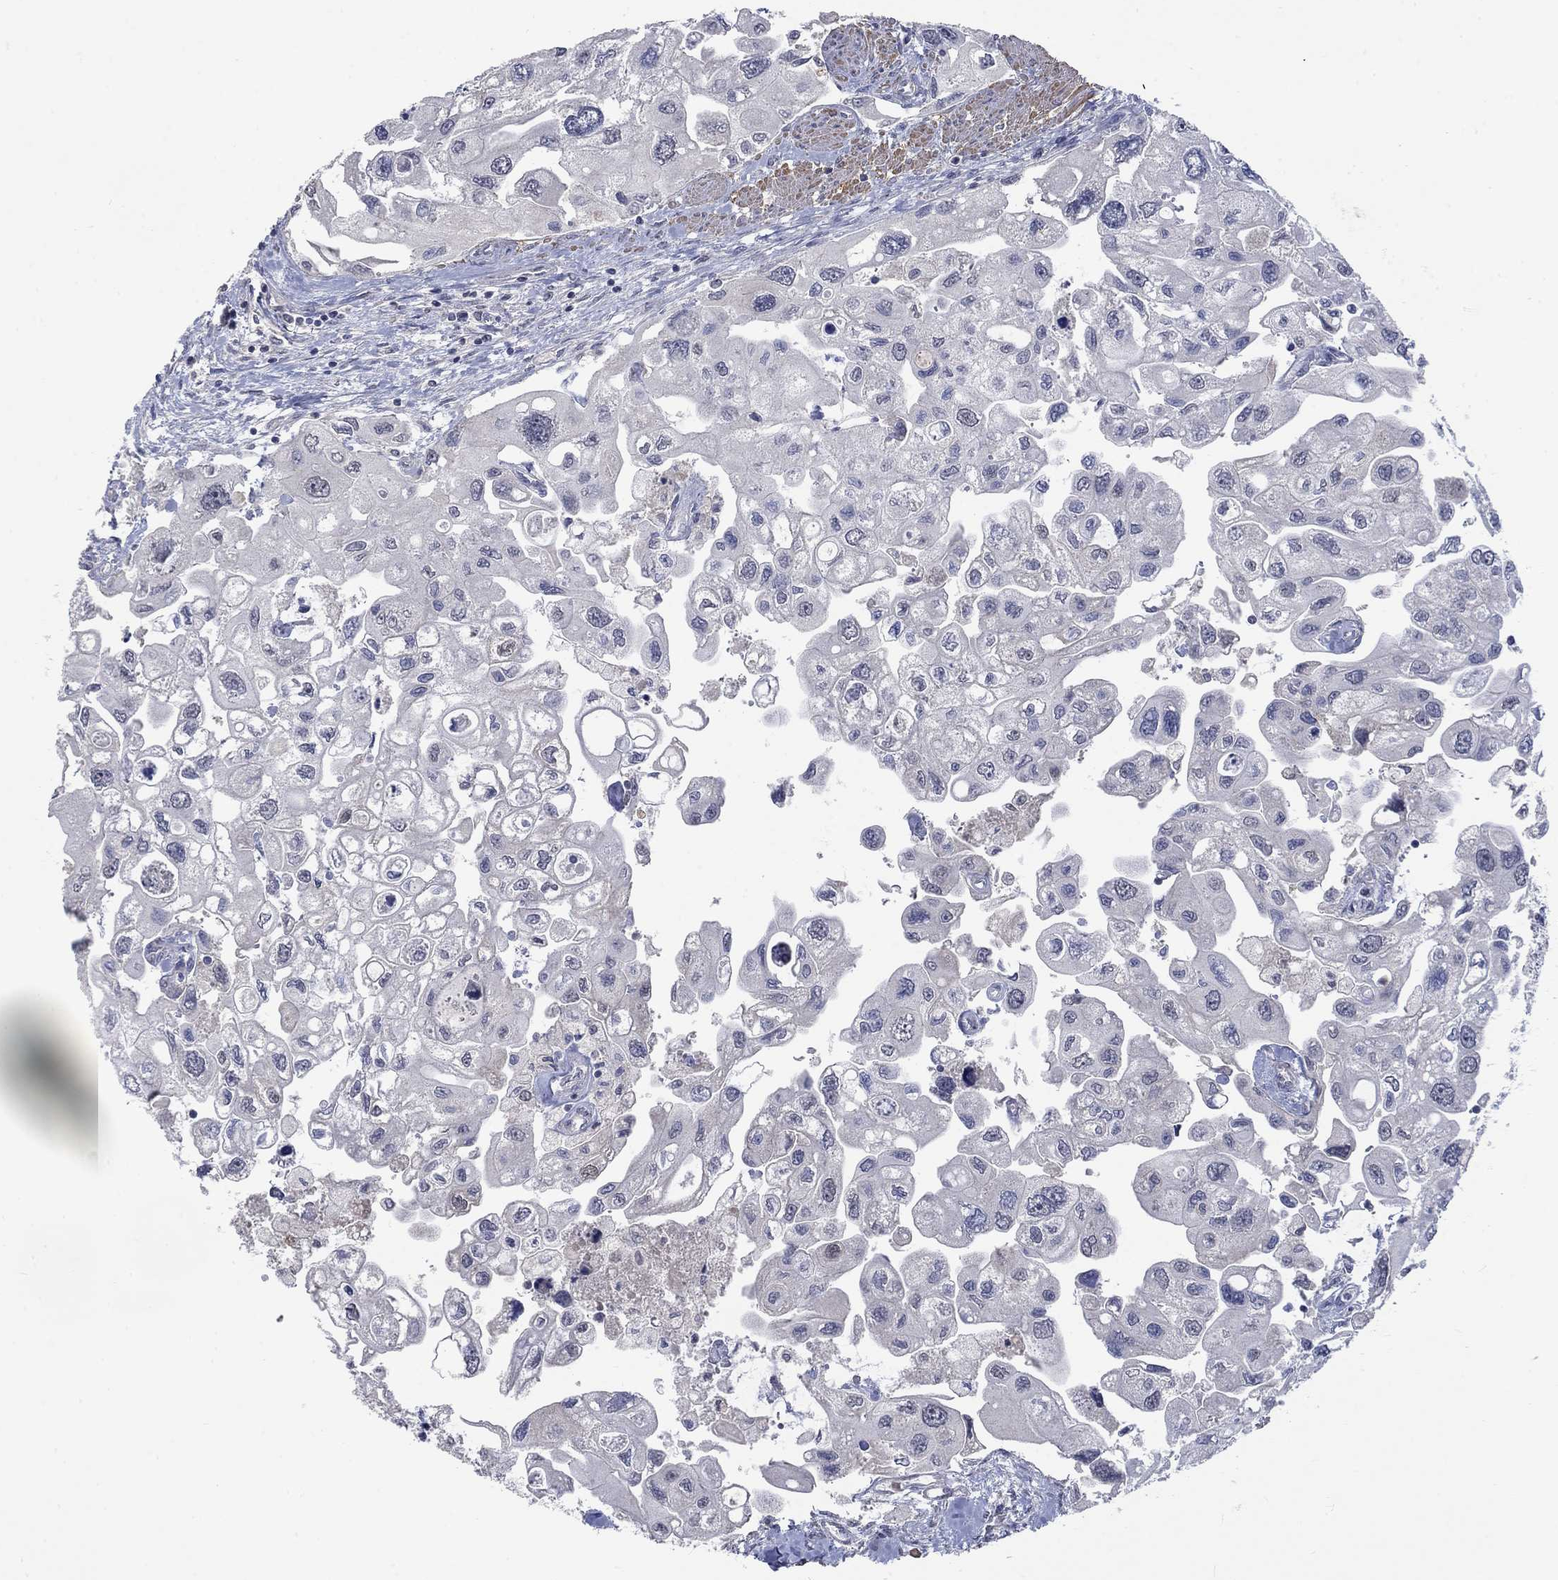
{"staining": {"intensity": "negative", "quantity": "none", "location": "none"}, "tissue": "urothelial cancer", "cell_type": "Tumor cells", "image_type": "cancer", "snomed": [{"axis": "morphology", "description": "Urothelial carcinoma, High grade"}, {"axis": "topography", "description": "Urinary bladder"}], "caption": "High power microscopy histopathology image of an IHC histopathology image of urothelial cancer, revealing no significant staining in tumor cells.", "gene": "ZBTB18", "patient": {"sex": "male", "age": 59}}